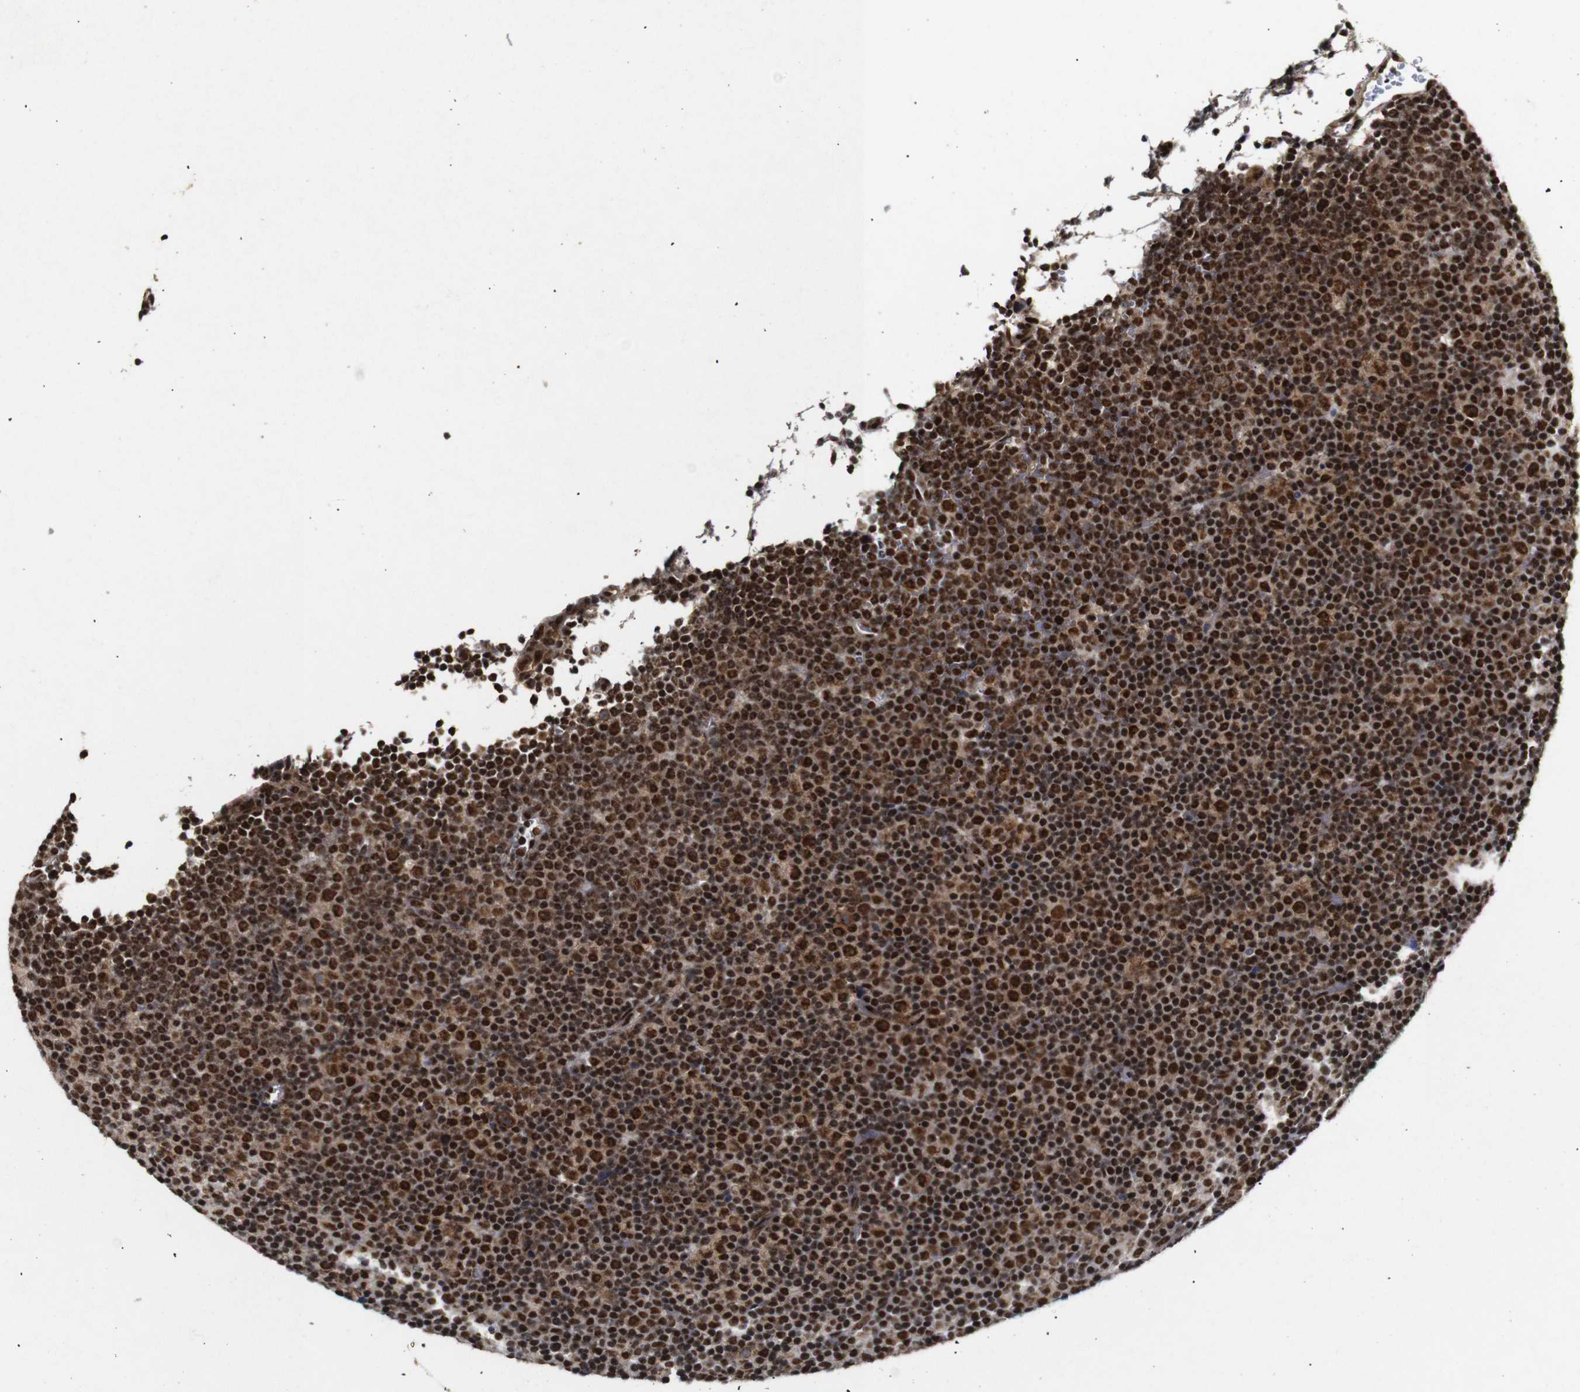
{"staining": {"intensity": "strong", "quantity": ">75%", "location": "cytoplasmic/membranous,nuclear"}, "tissue": "lymphoma", "cell_type": "Tumor cells", "image_type": "cancer", "snomed": [{"axis": "morphology", "description": "Malignant lymphoma, non-Hodgkin's type, Low grade"}, {"axis": "topography", "description": "Lymph node"}], "caption": "Immunohistochemistry micrograph of neoplastic tissue: lymphoma stained using immunohistochemistry exhibits high levels of strong protein expression localized specifically in the cytoplasmic/membranous and nuclear of tumor cells, appearing as a cytoplasmic/membranous and nuclear brown color.", "gene": "PYM1", "patient": {"sex": "female", "age": 67}}